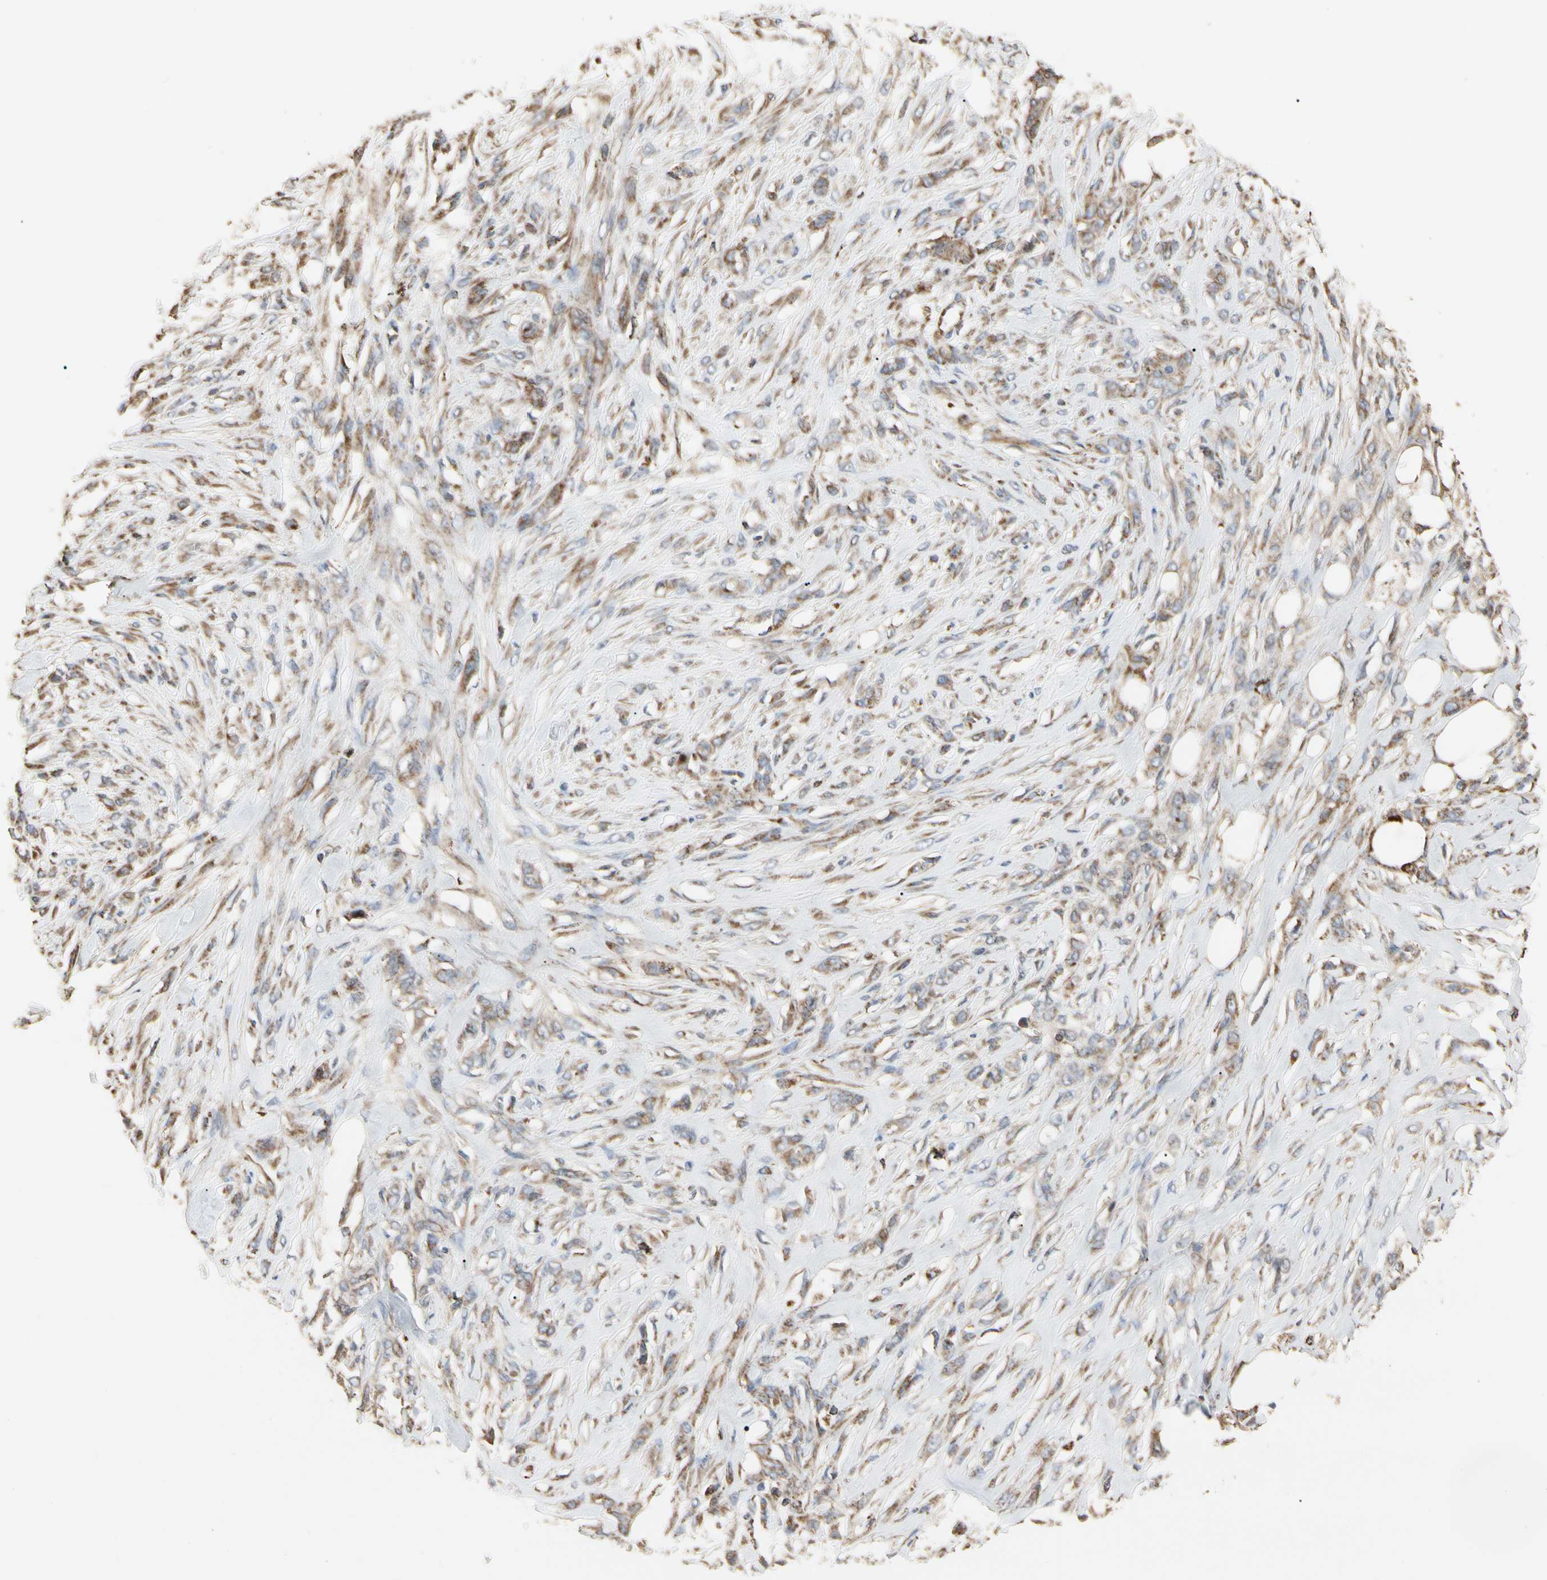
{"staining": {"intensity": "weak", "quantity": "25%-75%", "location": "cytoplasmic/membranous"}, "tissue": "skin cancer", "cell_type": "Tumor cells", "image_type": "cancer", "snomed": [{"axis": "morphology", "description": "Squamous cell carcinoma, NOS"}, {"axis": "topography", "description": "Skin"}], "caption": "An IHC photomicrograph of neoplastic tissue is shown. Protein staining in brown labels weak cytoplasmic/membranous positivity in skin squamous cell carcinoma within tumor cells. Nuclei are stained in blue.", "gene": "TUBA1A", "patient": {"sex": "female", "age": 59}}